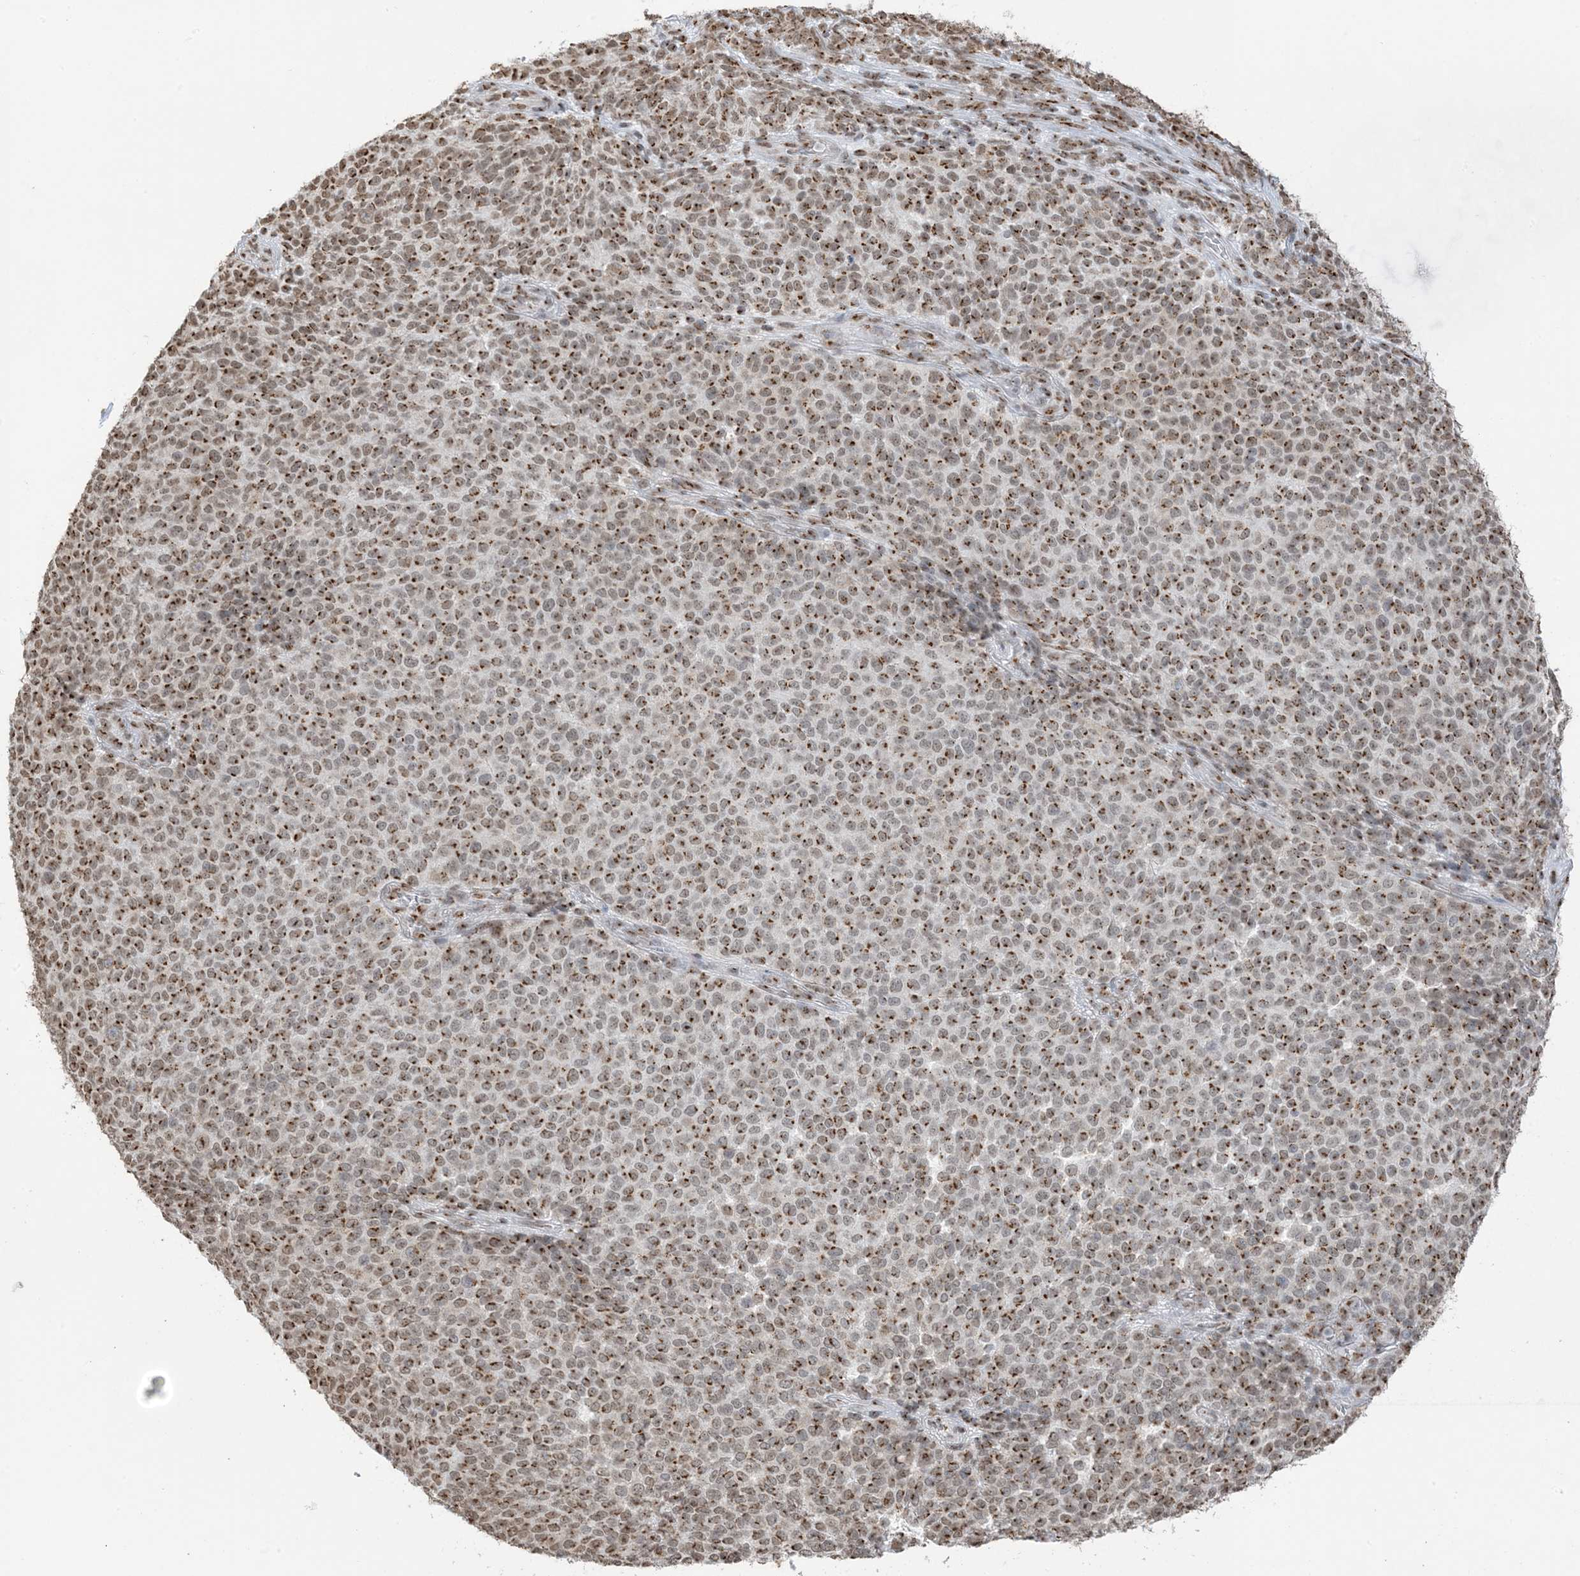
{"staining": {"intensity": "moderate", "quantity": ">75%", "location": "cytoplasmic/membranous,nuclear"}, "tissue": "melanoma", "cell_type": "Tumor cells", "image_type": "cancer", "snomed": [{"axis": "morphology", "description": "Malignant melanoma, NOS"}, {"axis": "topography", "description": "Skin"}], "caption": "Brown immunohistochemical staining in human malignant melanoma exhibits moderate cytoplasmic/membranous and nuclear staining in approximately >75% of tumor cells.", "gene": "GPR107", "patient": {"sex": "male", "age": 49}}